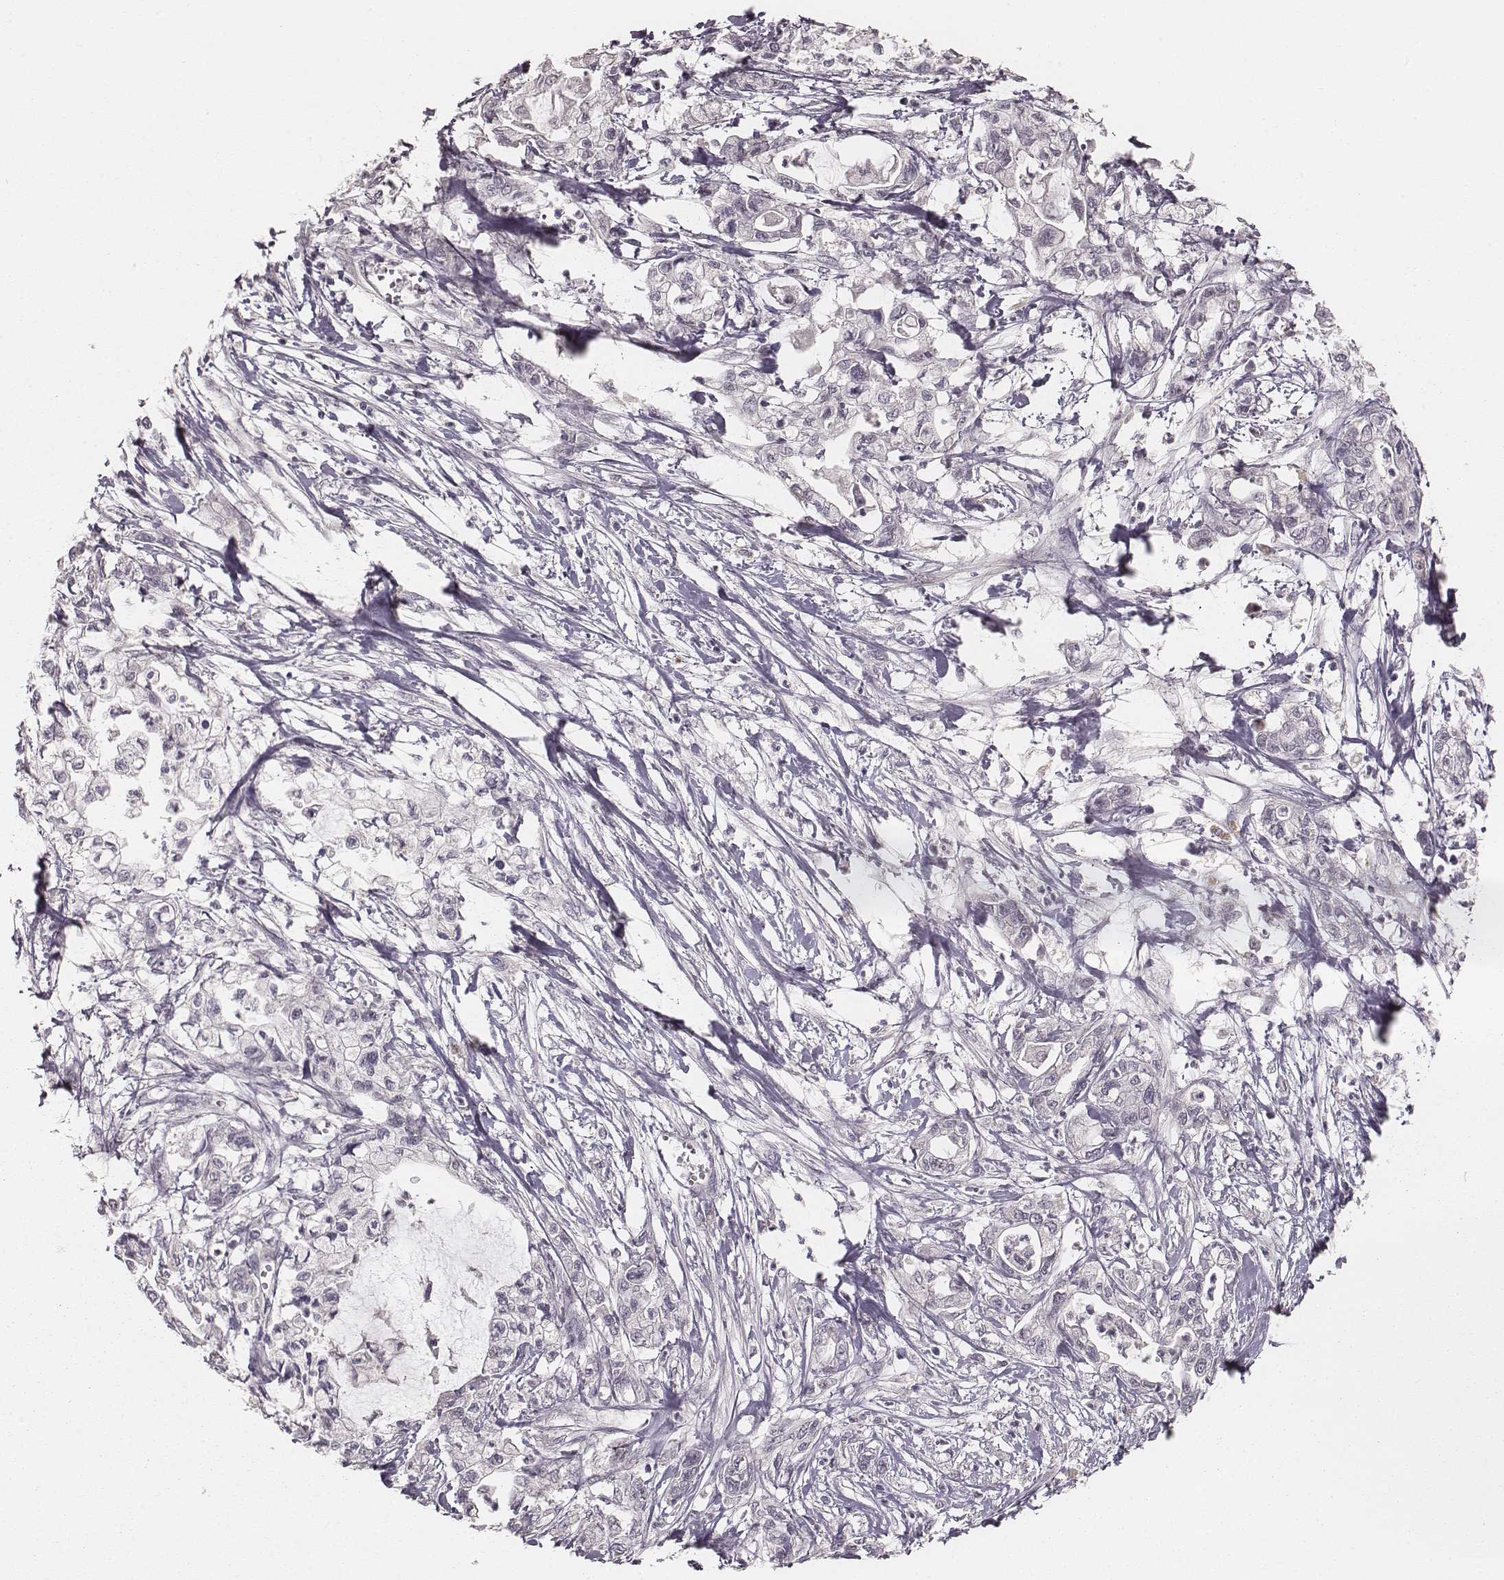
{"staining": {"intensity": "negative", "quantity": "none", "location": "none"}, "tissue": "pancreatic cancer", "cell_type": "Tumor cells", "image_type": "cancer", "snomed": [{"axis": "morphology", "description": "Adenocarcinoma, NOS"}, {"axis": "topography", "description": "Pancreas"}], "caption": "Protein analysis of pancreatic cancer reveals no significant expression in tumor cells.", "gene": "LY6K", "patient": {"sex": "male", "age": 54}}